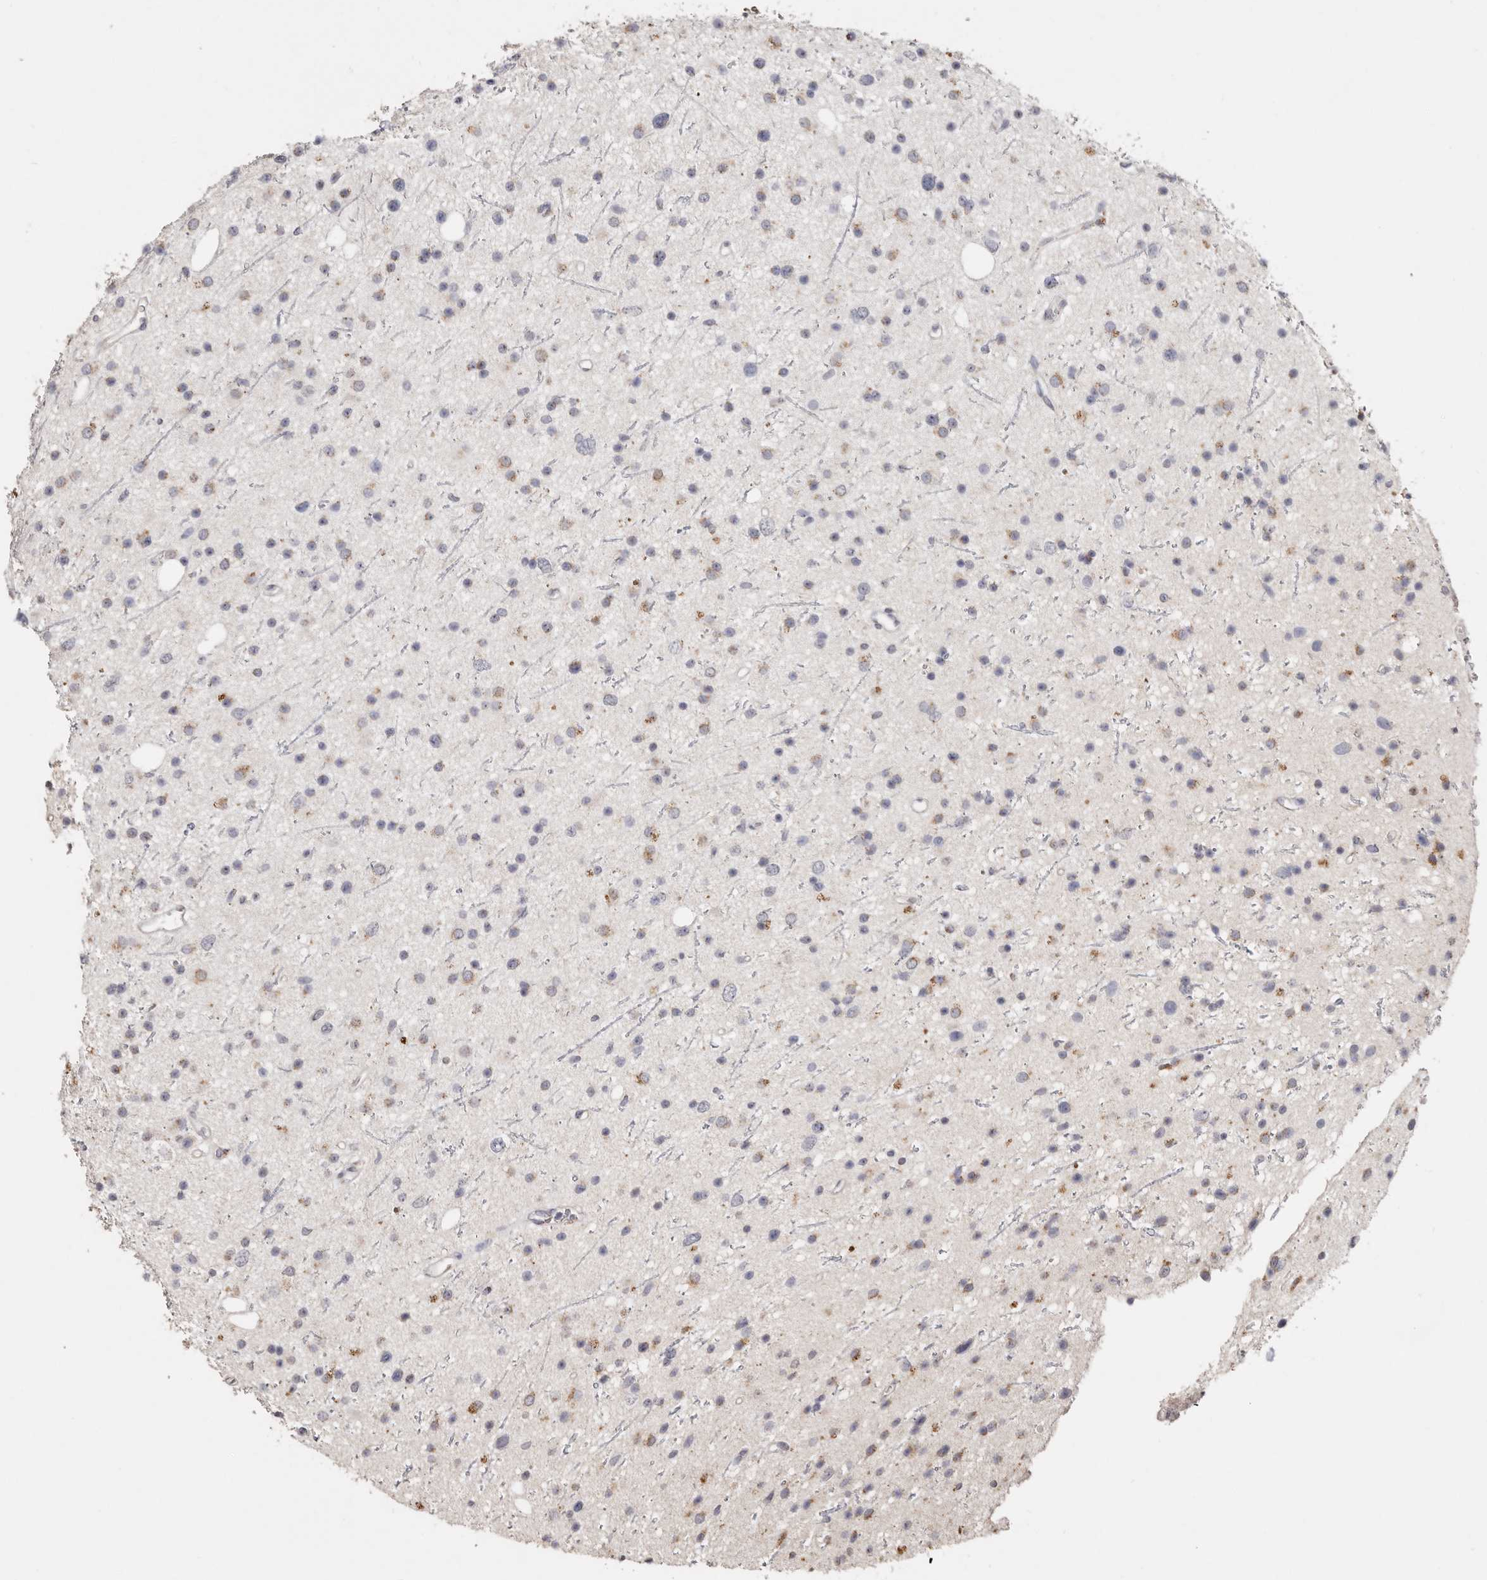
{"staining": {"intensity": "moderate", "quantity": "25%-75%", "location": "cytoplasmic/membranous"}, "tissue": "glioma", "cell_type": "Tumor cells", "image_type": "cancer", "snomed": [{"axis": "morphology", "description": "Glioma, malignant, Low grade"}, {"axis": "topography", "description": "Cerebral cortex"}], "caption": "Immunohistochemical staining of human glioma exhibits moderate cytoplasmic/membranous protein expression in approximately 25%-75% of tumor cells.", "gene": "LGALS7B", "patient": {"sex": "female", "age": 39}}